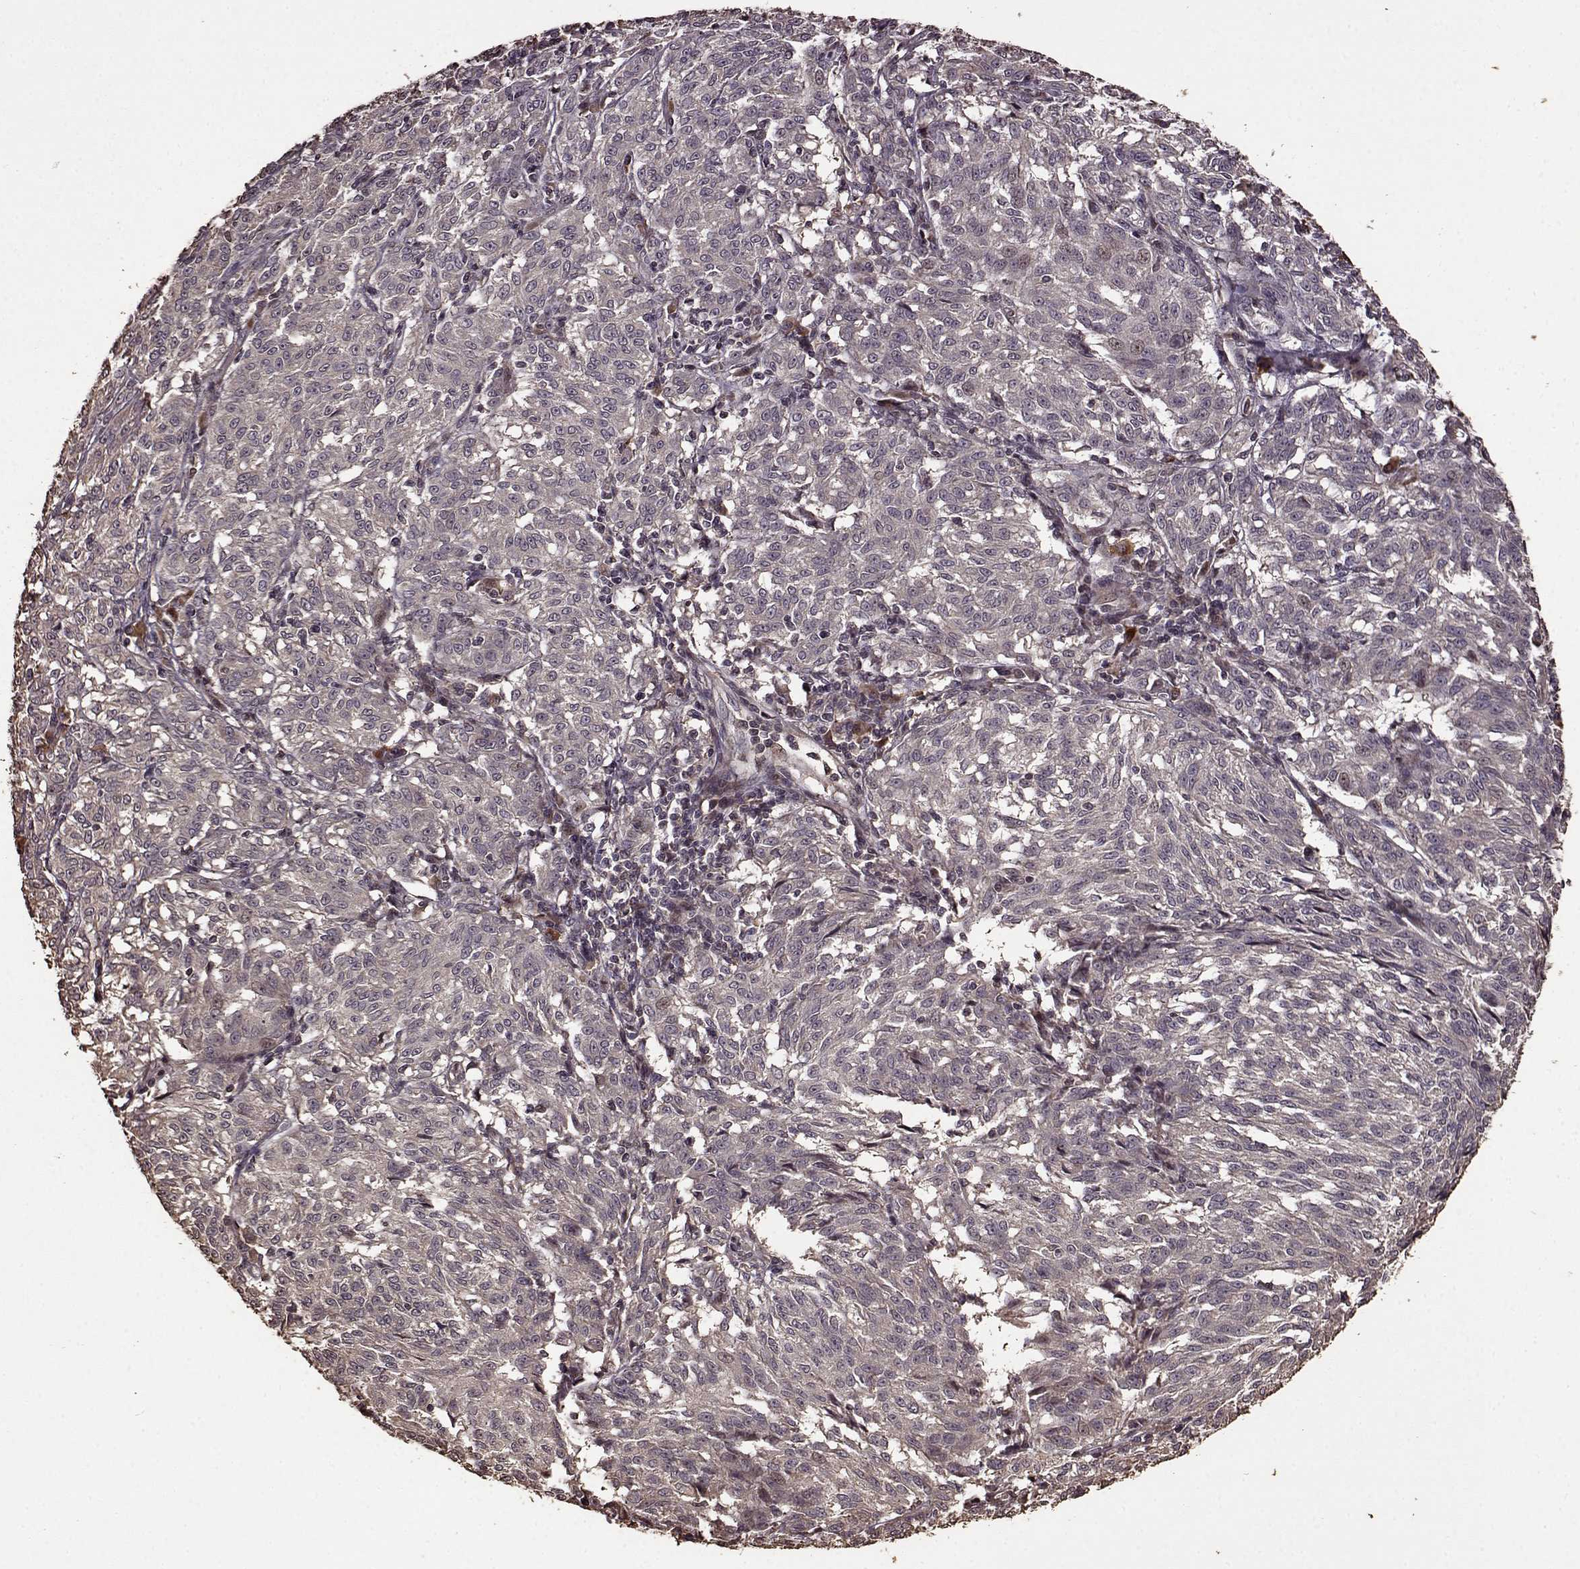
{"staining": {"intensity": "negative", "quantity": "none", "location": "none"}, "tissue": "melanoma", "cell_type": "Tumor cells", "image_type": "cancer", "snomed": [{"axis": "morphology", "description": "Malignant melanoma, NOS"}, {"axis": "topography", "description": "Skin"}], "caption": "Photomicrograph shows no protein staining in tumor cells of melanoma tissue. The staining was performed using DAB to visualize the protein expression in brown, while the nuclei were stained in blue with hematoxylin (Magnification: 20x).", "gene": "FBXW11", "patient": {"sex": "female", "age": 72}}